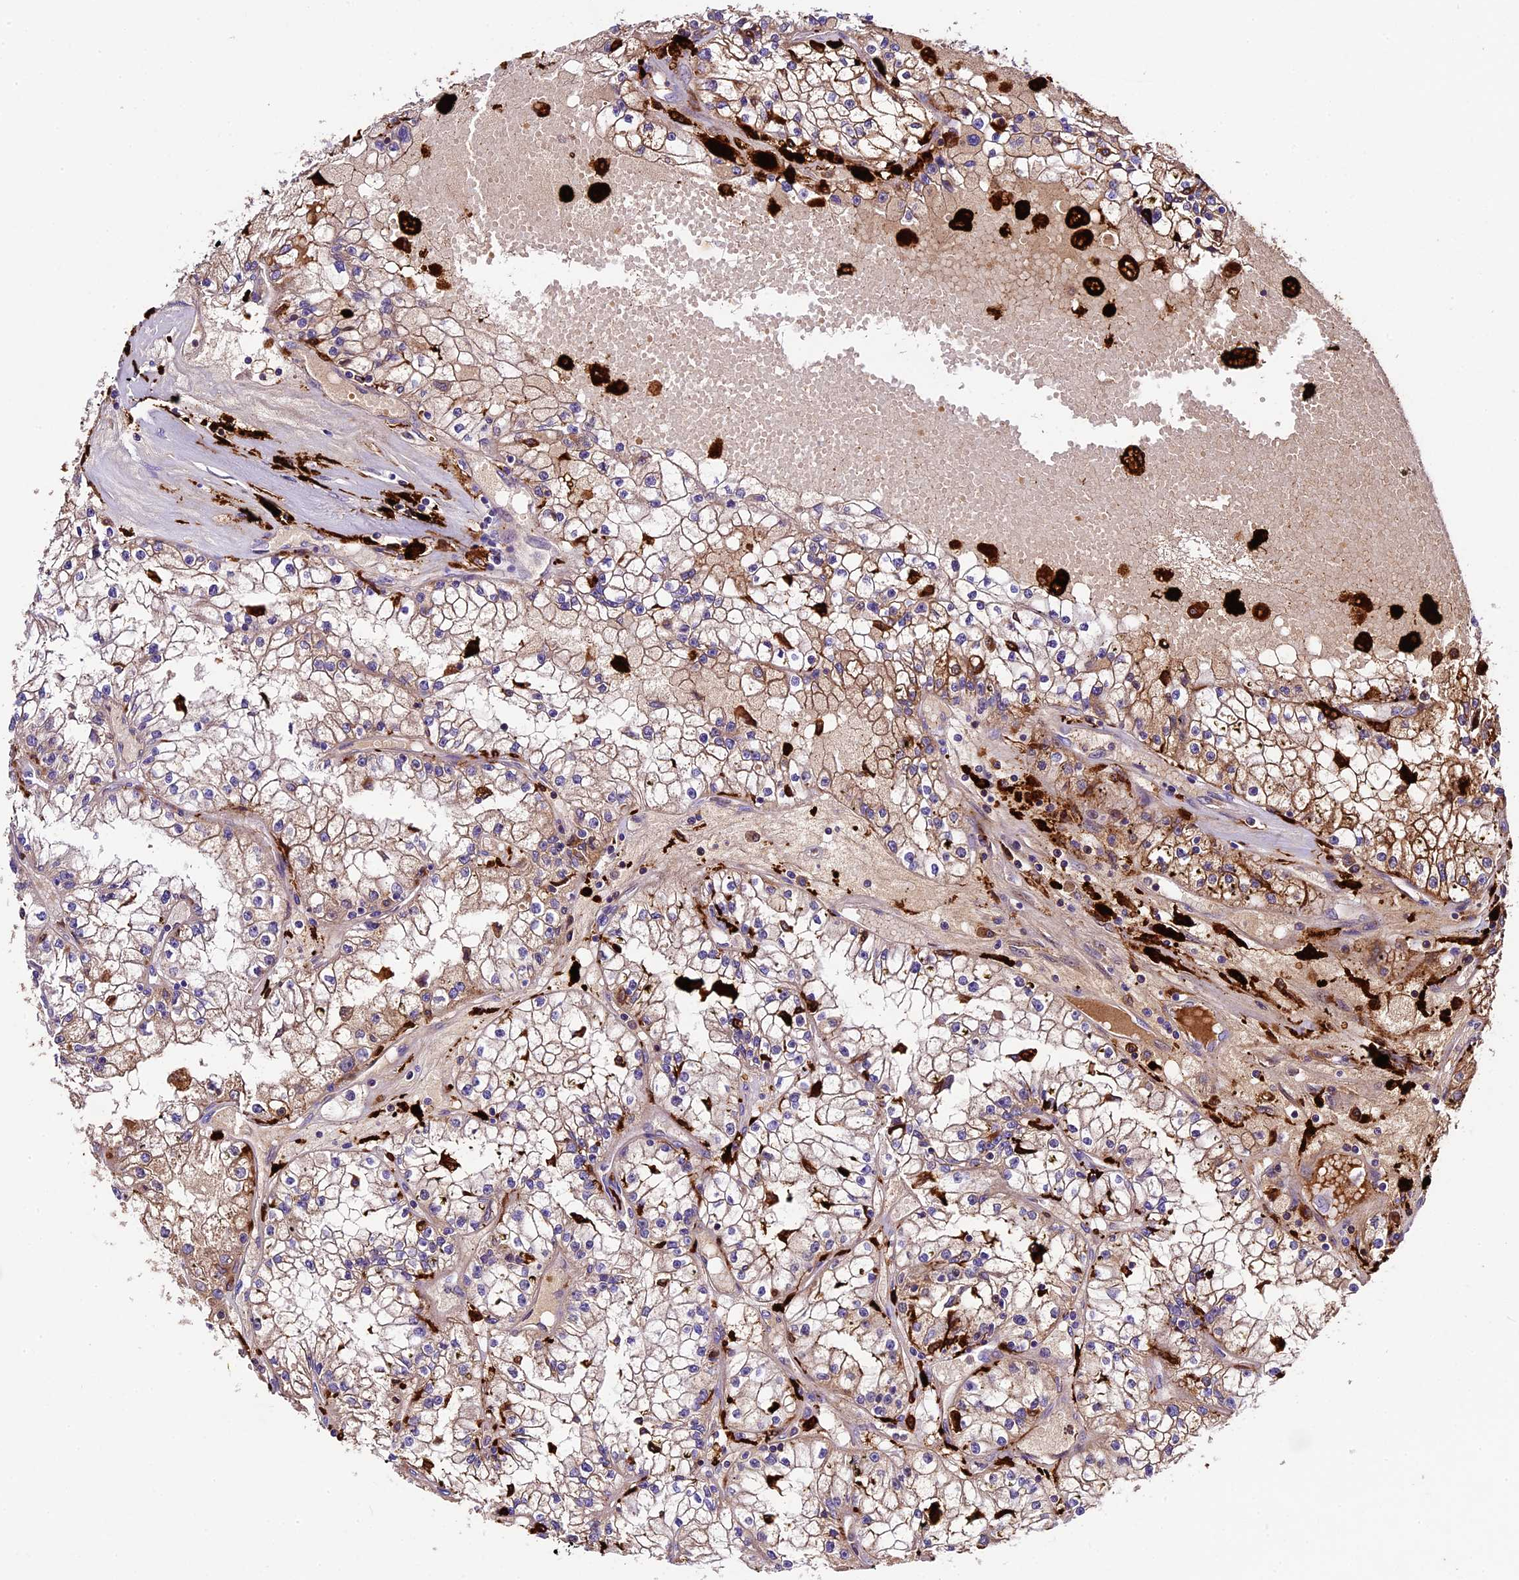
{"staining": {"intensity": "weak", "quantity": "25%-75%", "location": "cytoplasmic/membranous"}, "tissue": "renal cancer", "cell_type": "Tumor cells", "image_type": "cancer", "snomed": [{"axis": "morphology", "description": "Adenocarcinoma, NOS"}, {"axis": "topography", "description": "Kidney"}], "caption": "The photomicrograph reveals immunohistochemical staining of renal cancer (adenocarcinoma). There is weak cytoplasmic/membranous expression is identified in approximately 25%-75% of tumor cells. (IHC, brightfield microscopy, high magnification).", "gene": "CILP2", "patient": {"sex": "male", "age": 56}}